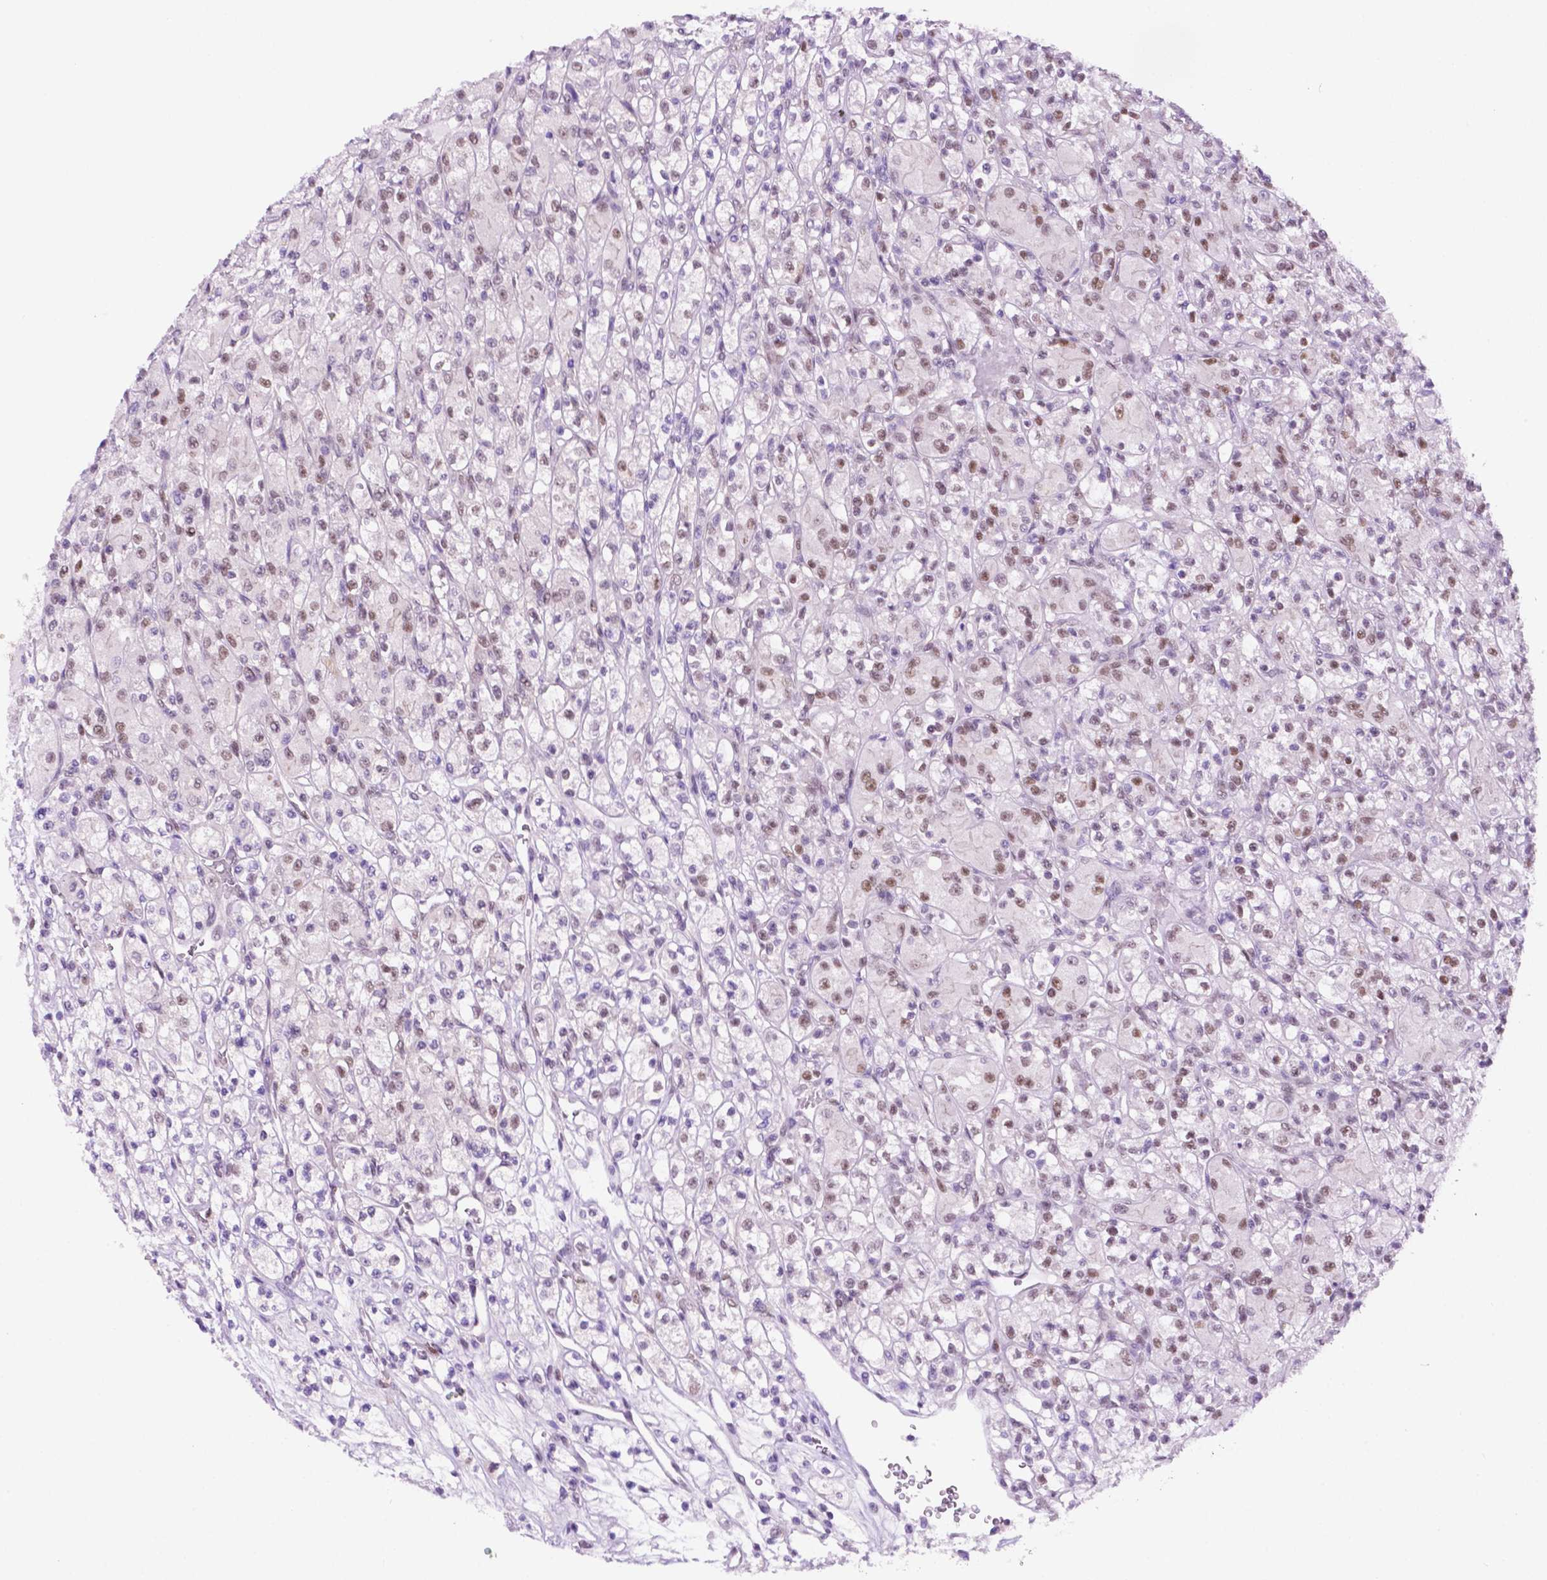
{"staining": {"intensity": "moderate", "quantity": "<25%", "location": "nuclear"}, "tissue": "renal cancer", "cell_type": "Tumor cells", "image_type": "cancer", "snomed": [{"axis": "morphology", "description": "Adenocarcinoma, NOS"}, {"axis": "topography", "description": "Kidney"}], "caption": "Moderate nuclear protein staining is present in approximately <25% of tumor cells in adenocarcinoma (renal).", "gene": "ERF", "patient": {"sex": "female", "age": 70}}